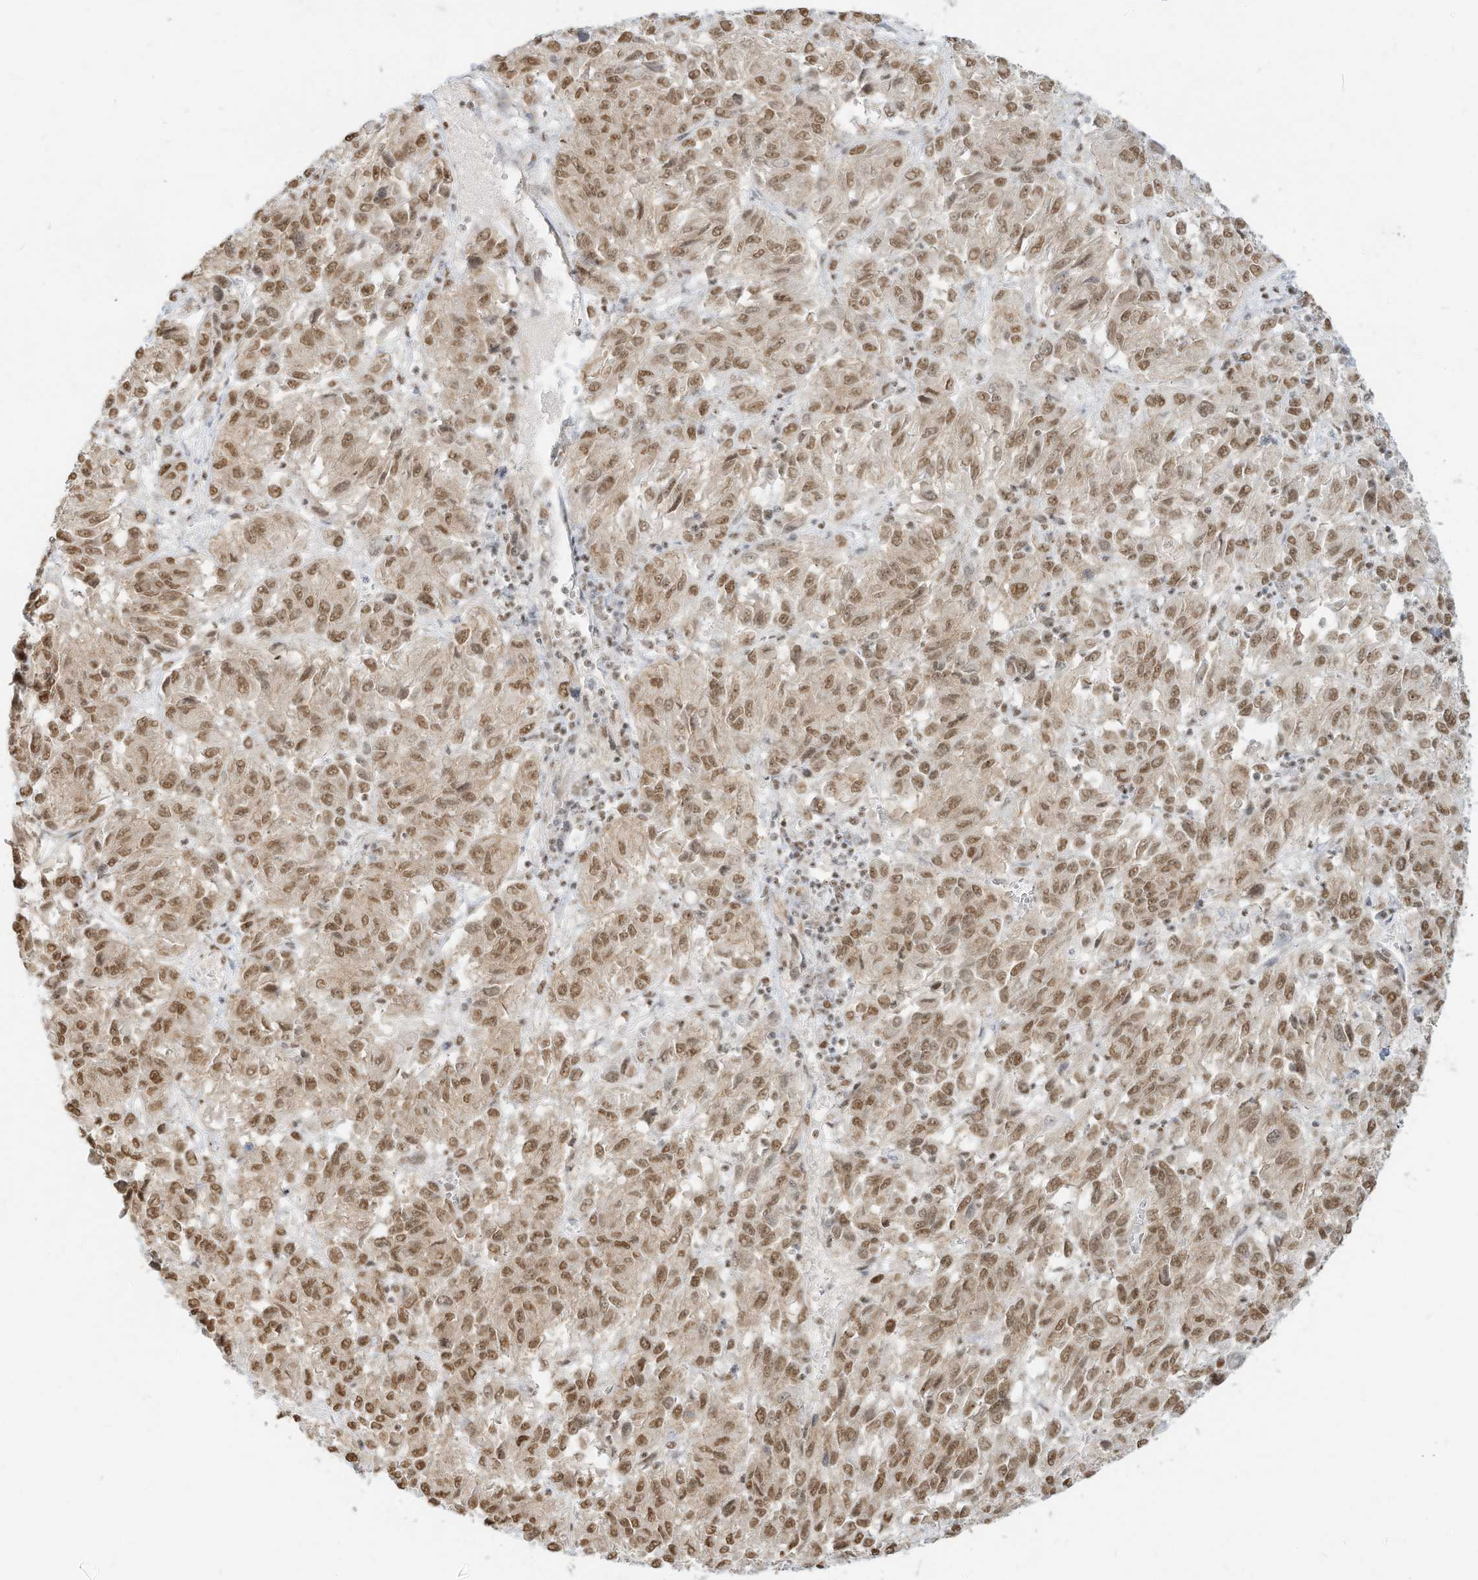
{"staining": {"intensity": "moderate", "quantity": ">75%", "location": "cytoplasmic/membranous,nuclear"}, "tissue": "melanoma", "cell_type": "Tumor cells", "image_type": "cancer", "snomed": [{"axis": "morphology", "description": "Malignant melanoma, Metastatic site"}, {"axis": "topography", "description": "Lung"}], "caption": "Immunohistochemical staining of melanoma reveals medium levels of moderate cytoplasmic/membranous and nuclear positivity in about >75% of tumor cells. (Brightfield microscopy of DAB IHC at high magnification).", "gene": "NHSL1", "patient": {"sex": "male", "age": 64}}